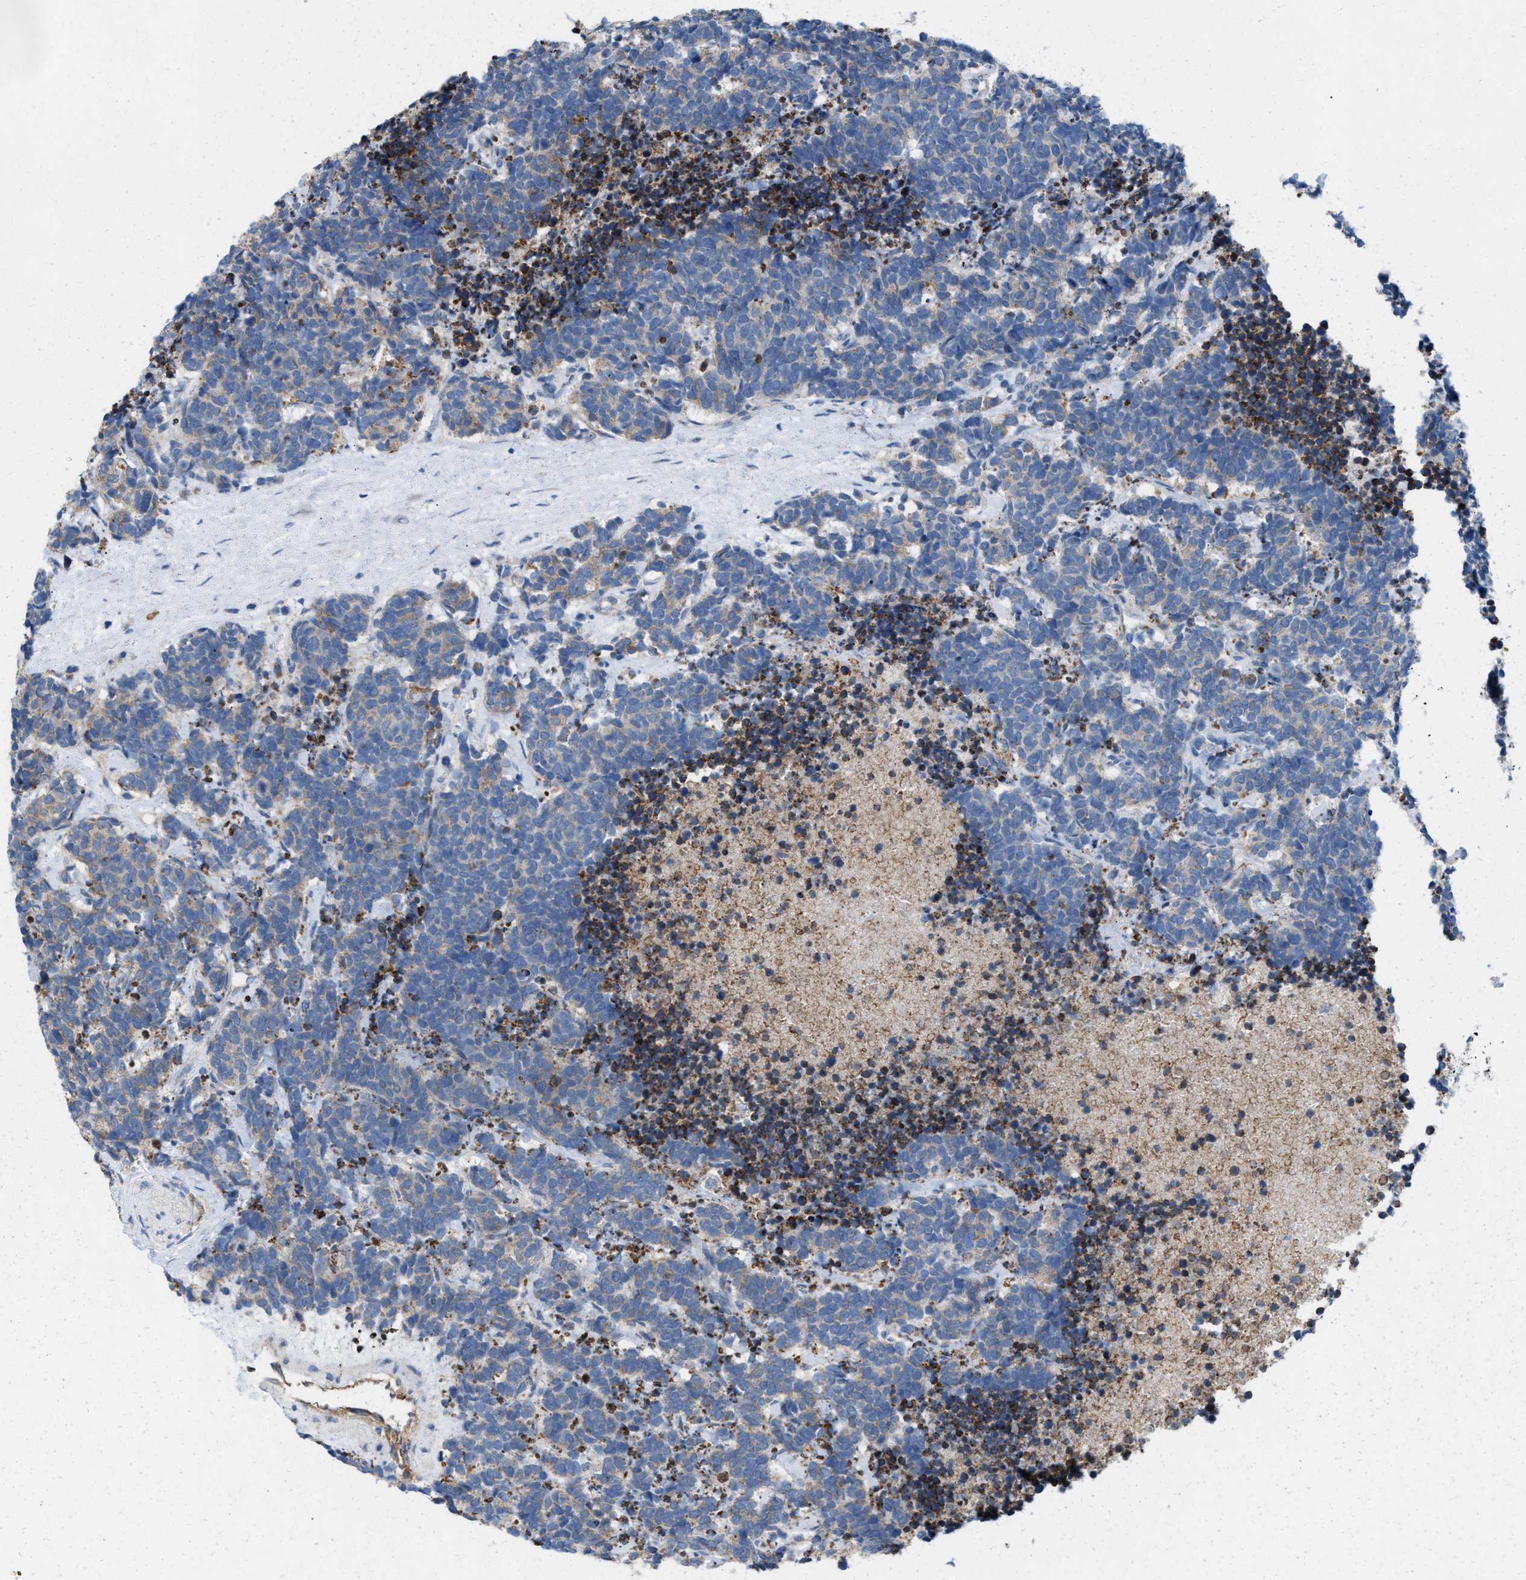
{"staining": {"intensity": "weak", "quantity": "<25%", "location": "cytoplasmic/membranous"}, "tissue": "carcinoid", "cell_type": "Tumor cells", "image_type": "cancer", "snomed": [{"axis": "morphology", "description": "Carcinoma, NOS"}, {"axis": "morphology", "description": "Carcinoid, malignant, NOS"}, {"axis": "topography", "description": "Urinary bladder"}], "caption": "Tumor cells show no significant protein staining in carcinoid.", "gene": "DYNC2I1", "patient": {"sex": "male", "age": 57}}